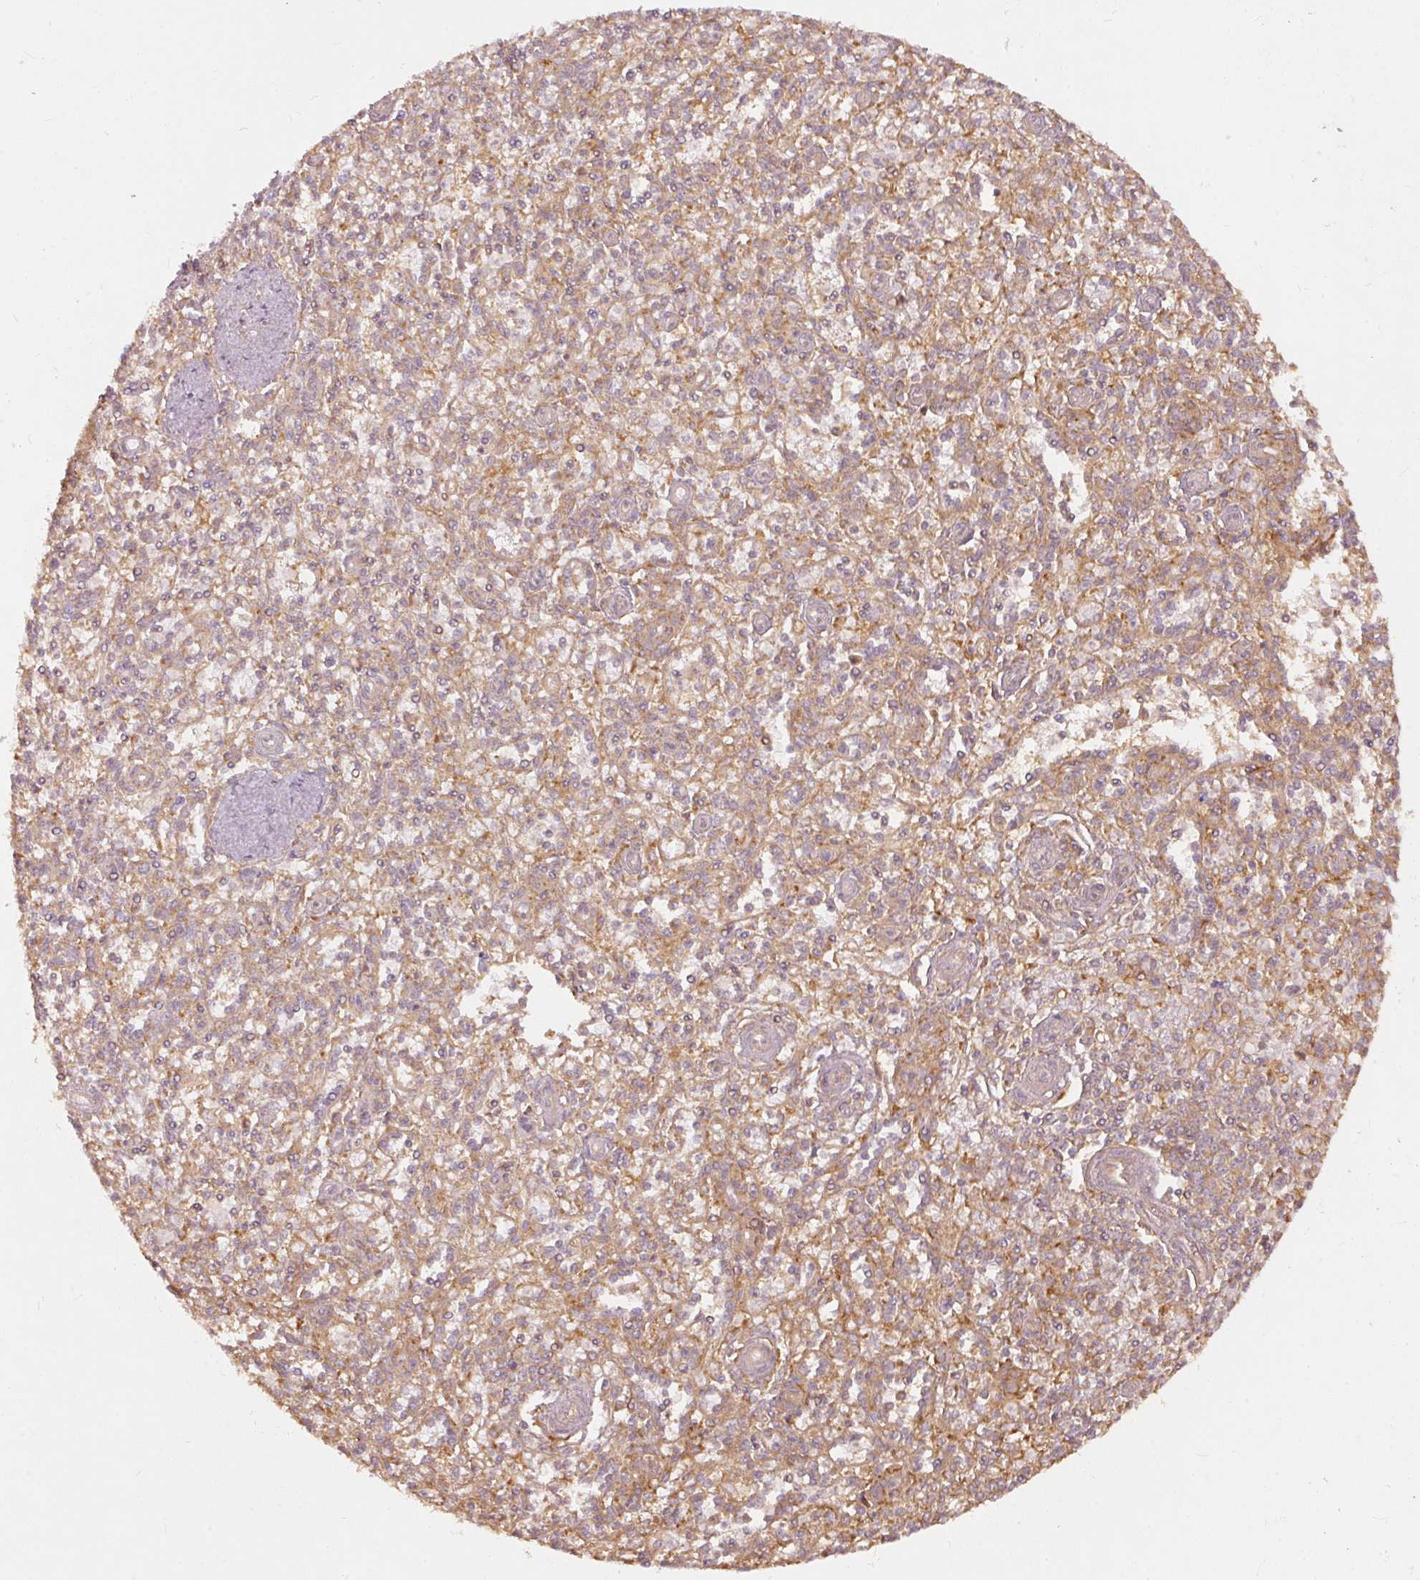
{"staining": {"intensity": "moderate", "quantity": "<25%", "location": "cytoplasmic/membranous"}, "tissue": "spleen", "cell_type": "Cells in red pulp", "image_type": "normal", "snomed": [{"axis": "morphology", "description": "Normal tissue, NOS"}, {"axis": "topography", "description": "Spleen"}], "caption": "Immunohistochemistry (IHC) histopathology image of normal spleen stained for a protein (brown), which shows low levels of moderate cytoplasmic/membranous positivity in about <25% of cells in red pulp.", "gene": "EIF3B", "patient": {"sex": "female", "age": 70}}